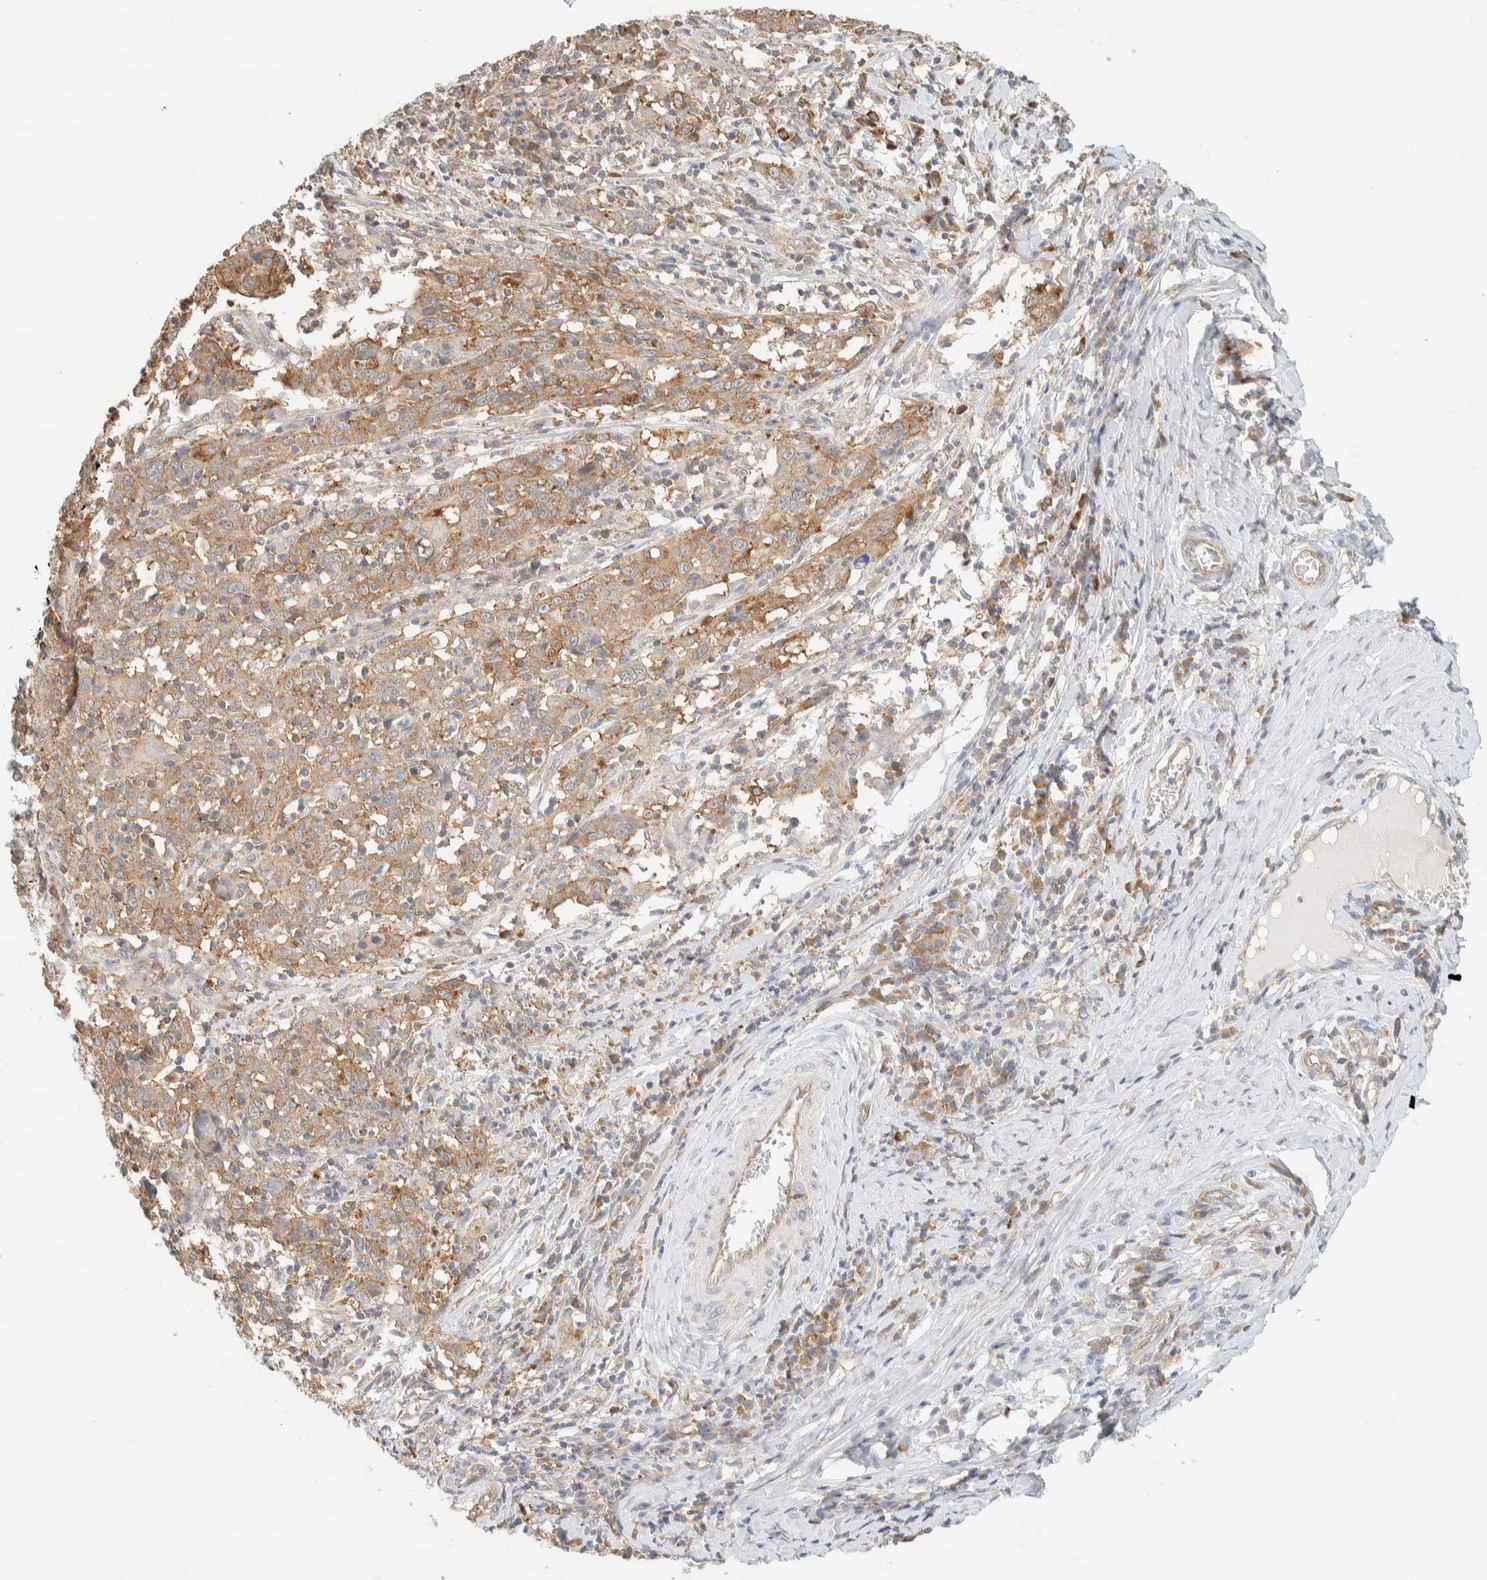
{"staining": {"intensity": "moderate", "quantity": ">75%", "location": "cytoplasmic/membranous"}, "tissue": "cervical cancer", "cell_type": "Tumor cells", "image_type": "cancer", "snomed": [{"axis": "morphology", "description": "Squamous cell carcinoma, NOS"}, {"axis": "topography", "description": "Cervix"}], "caption": "High-power microscopy captured an immunohistochemistry histopathology image of squamous cell carcinoma (cervical), revealing moderate cytoplasmic/membranous expression in about >75% of tumor cells. Nuclei are stained in blue.", "gene": "TBC1D8B", "patient": {"sex": "female", "age": 46}}